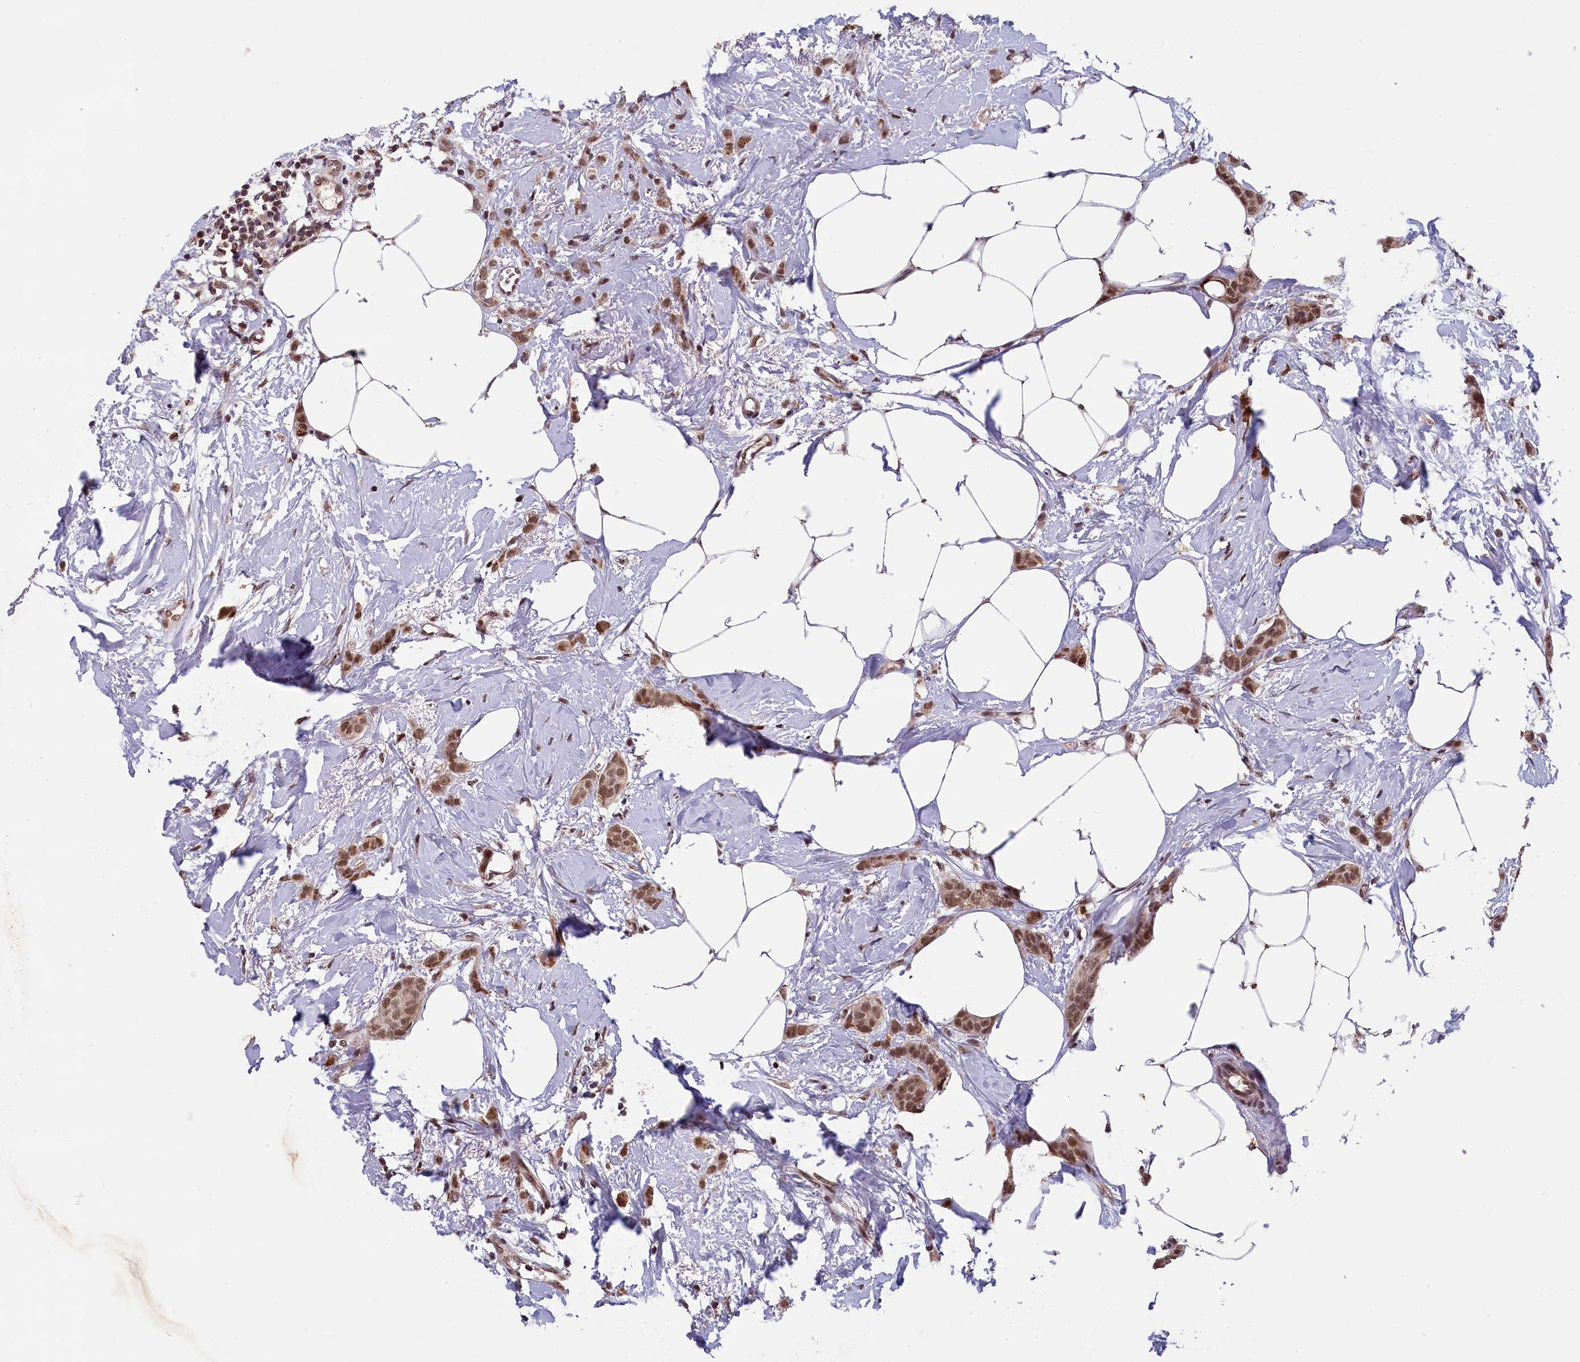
{"staining": {"intensity": "moderate", "quantity": ">75%", "location": "nuclear"}, "tissue": "breast cancer", "cell_type": "Tumor cells", "image_type": "cancer", "snomed": [{"axis": "morphology", "description": "Duct carcinoma"}, {"axis": "topography", "description": "Breast"}], "caption": "Immunohistochemical staining of human breast invasive ductal carcinoma displays medium levels of moderate nuclear positivity in about >75% of tumor cells.", "gene": "KCNK6", "patient": {"sex": "female", "age": 72}}